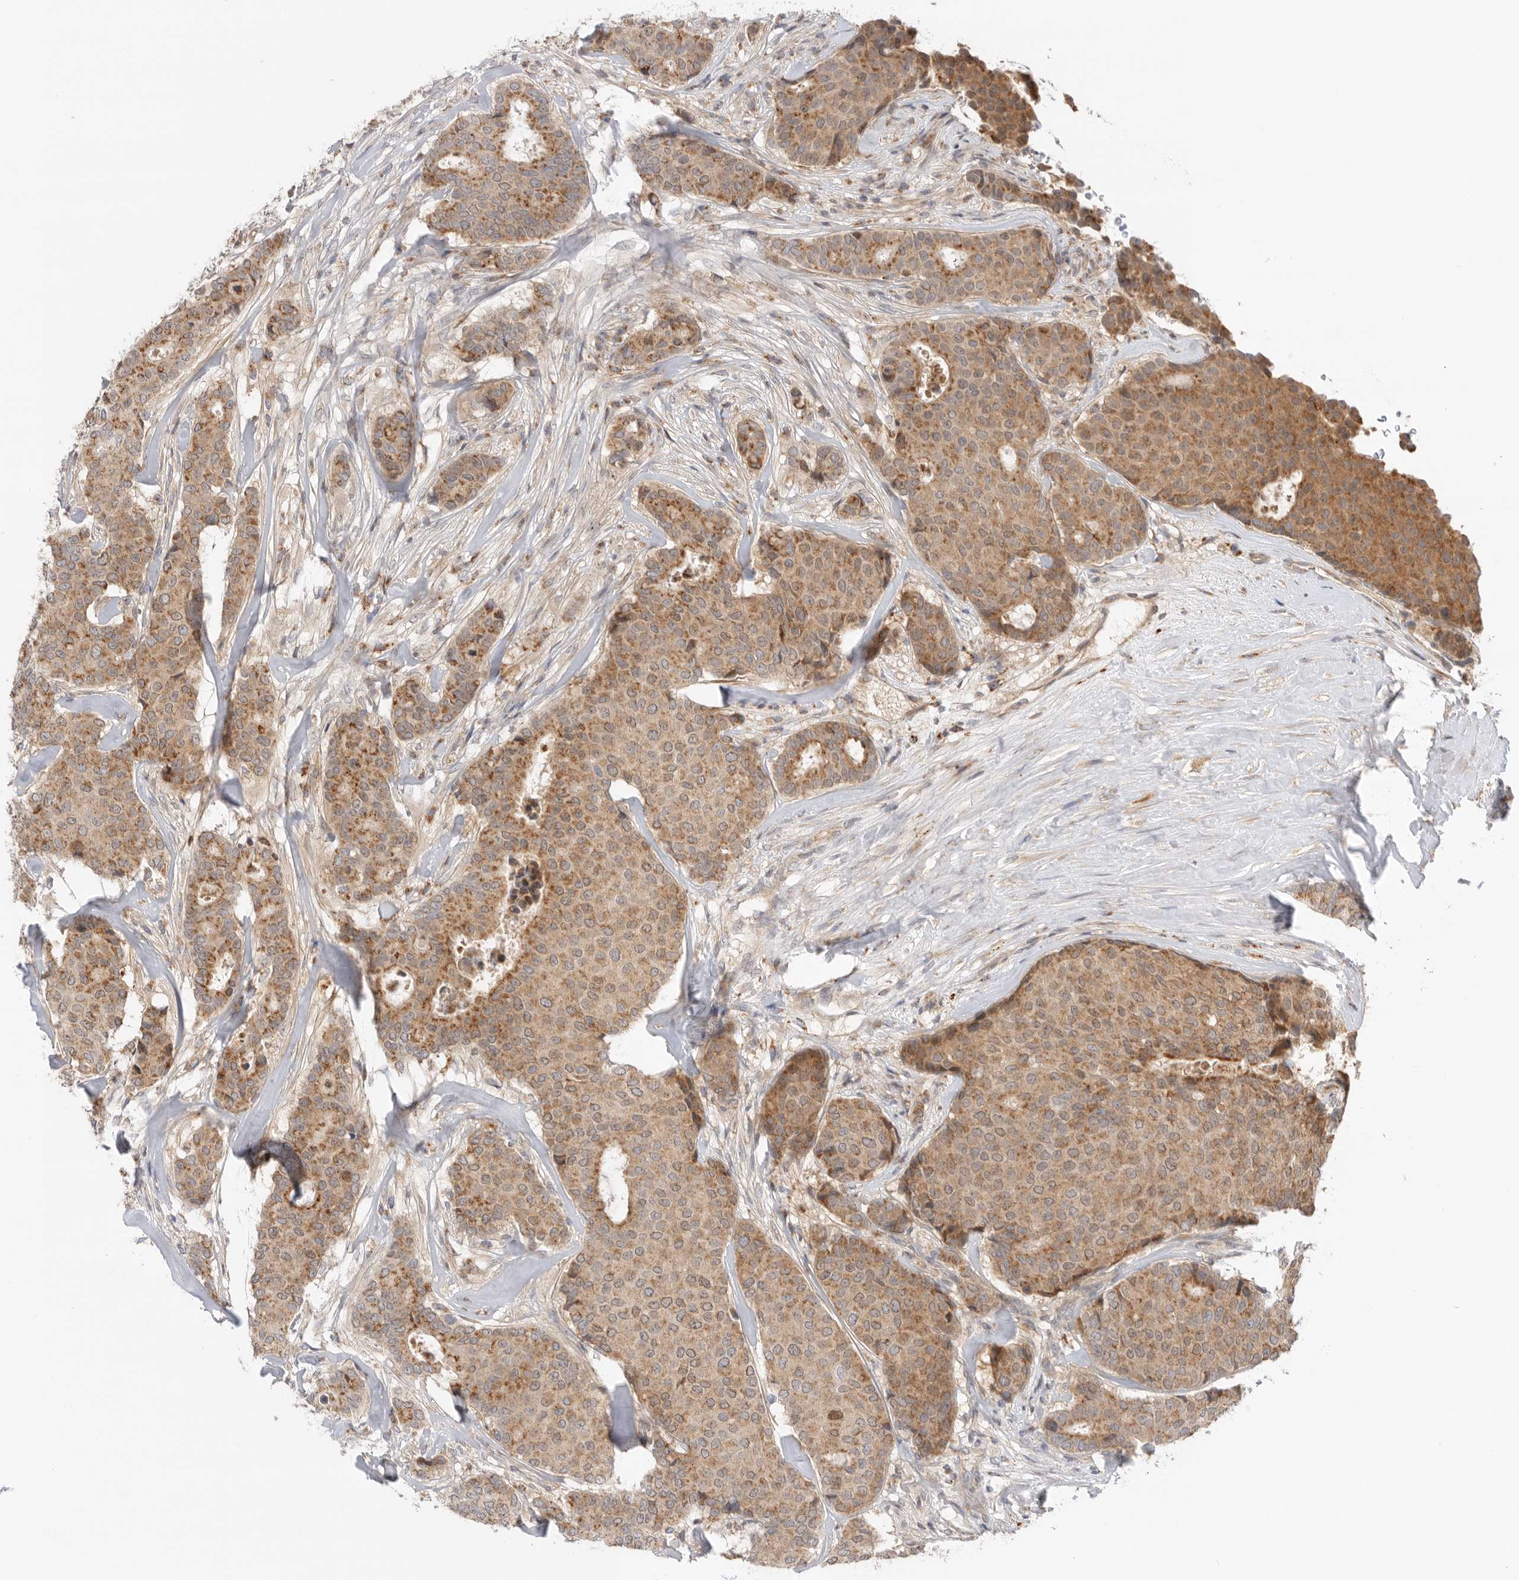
{"staining": {"intensity": "moderate", "quantity": ">75%", "location": "cytoplasmic/membranous"}, "tissue": "breast cancer", "cell_type": "Tumor cells", "image_type": "cancer", "snomed": [{"axis": "morphology", "description": "Duct carcinoma"}, {"axis": "topography", "description": "Breast"}], "caption": "The histopathology image exhibits staining of breast cancer, revealing moderate cytoplasmic/membranous protein expression (brown color) within tumor cells.", "gene": "GNE", "patient": {"sex": "female", "age": 75}}